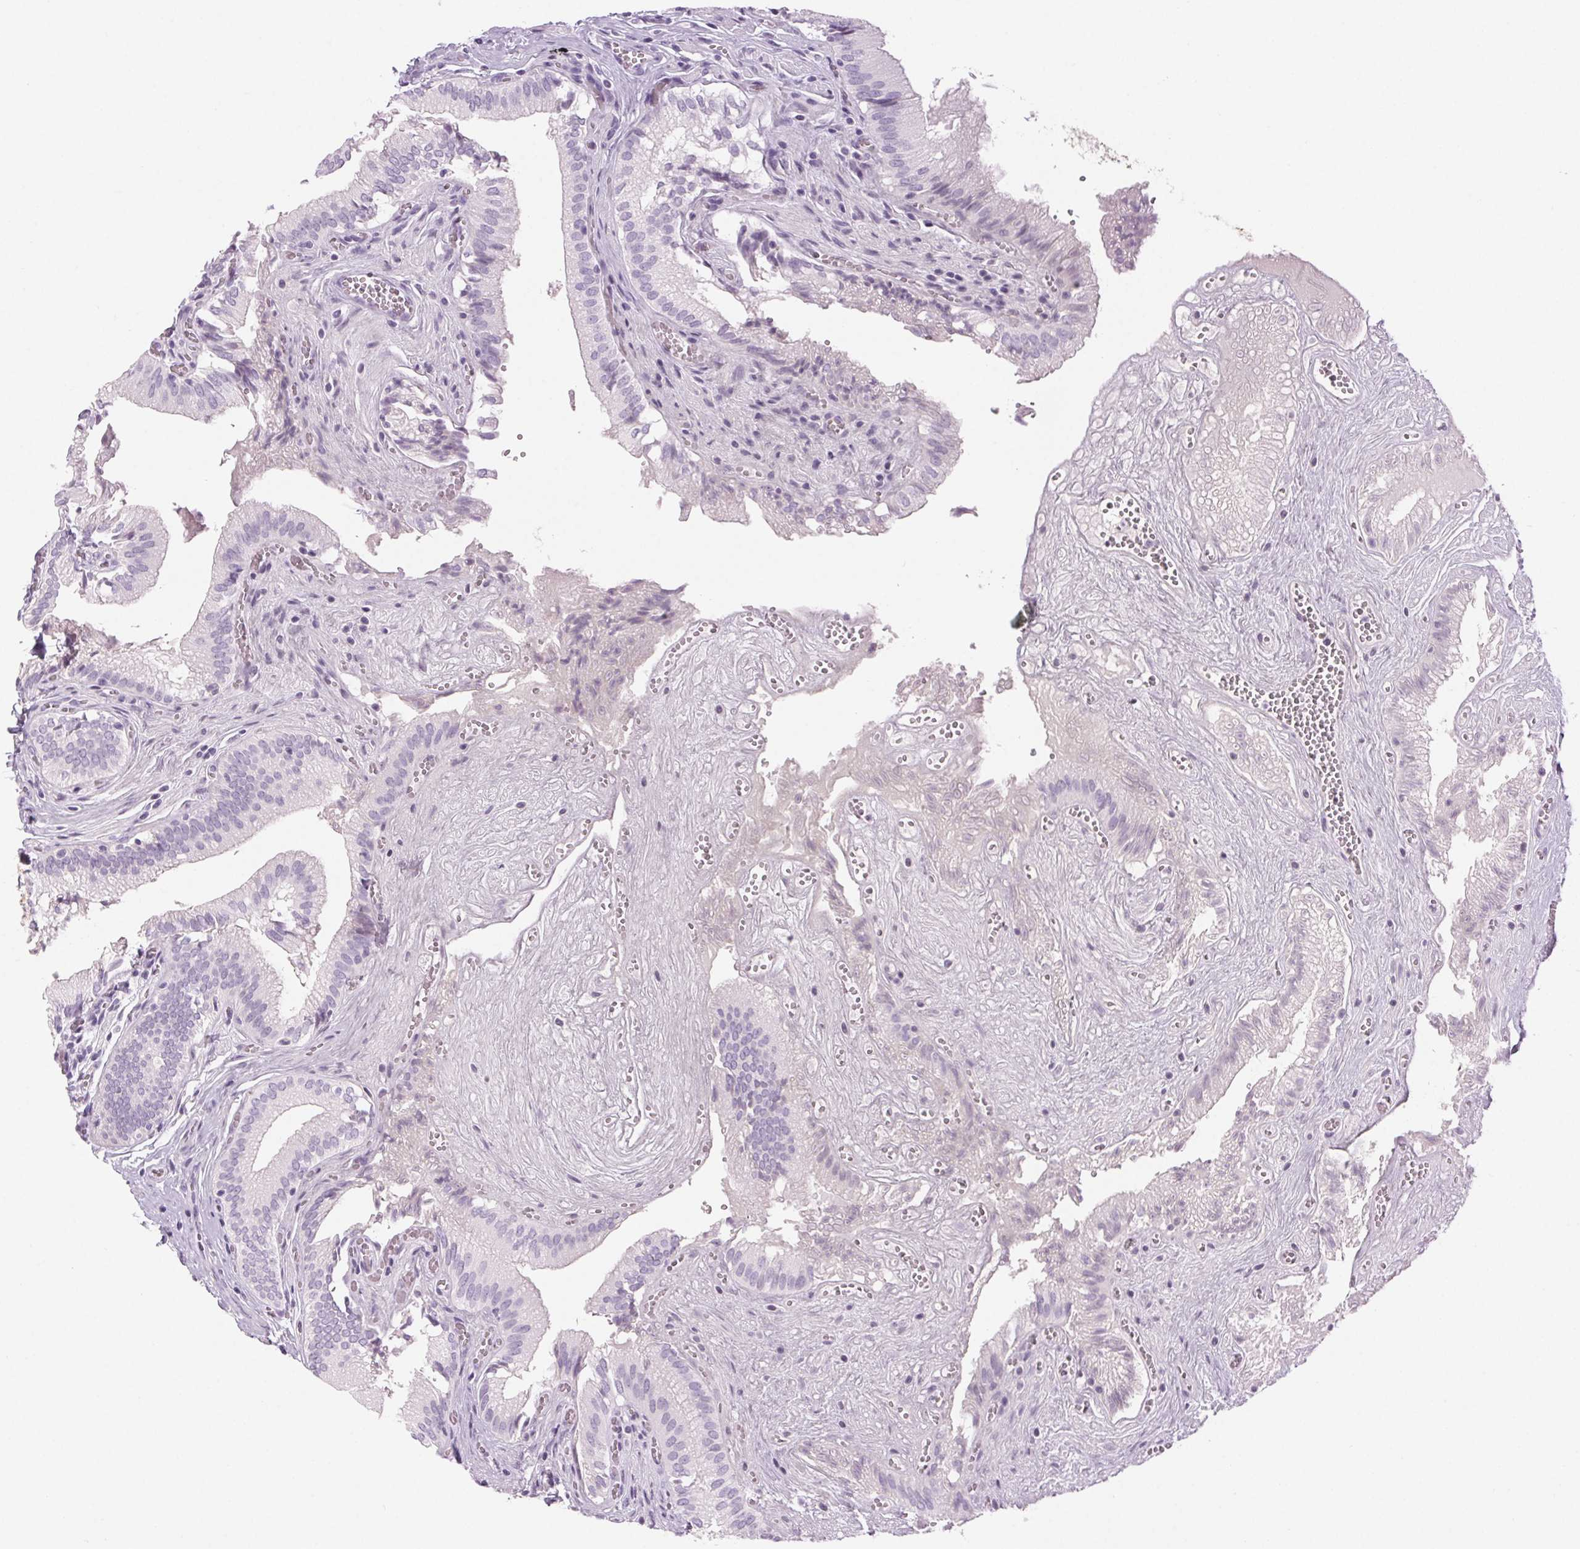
{"staining": {"intensity": "negative", "quantity": "none", "location": "none"}, "tissue": "gallbladder", "cell_type": "Glandular cells", "image_type": "normal", "snomed": [{"axis": "morphology", "description": "Normal tissue, NOS"}, {"axis": "topography", "description": "Gallbladder"}, {"axis": "topography", "description": "Peripheral nerve tissue"}], "caption": "High power microscopy image of an immunohistochemistry (IHC) image of benign gallbladder, revealing no significant expression in glandular cells.", "gene": "LRP2", "patient": {"sex": "male", "age": 17}}